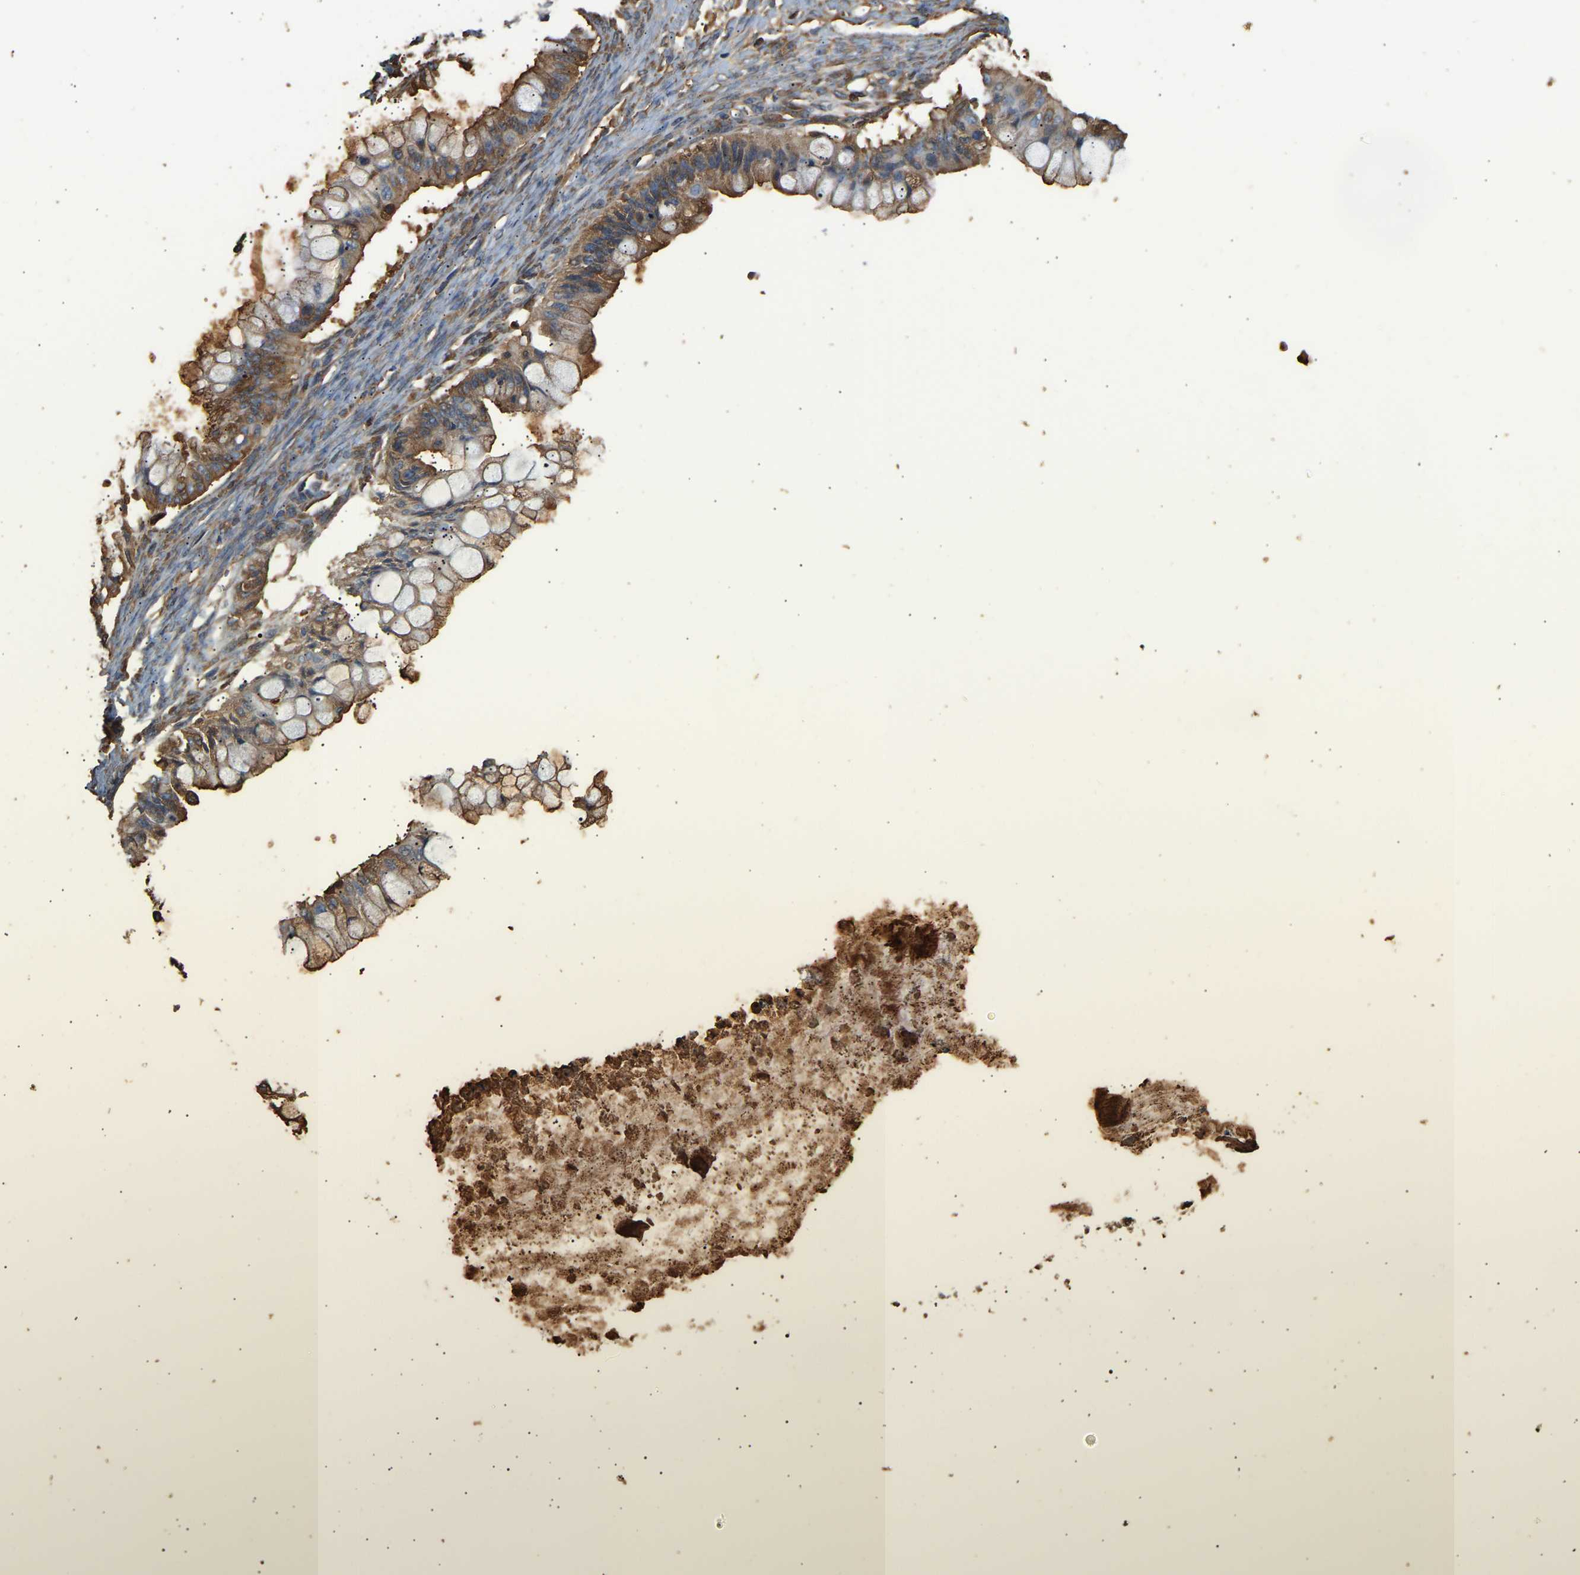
{"staining": {"intensity": "moderate", "quantity": "25%-75%", "location": "cytoplasmic/membranous"}, "tissue": "ovarian cancer", "cell_type": "Tumor cells", "image_type": "cancer", "snomed": [{"axis": "morphology", "description": "Cystadenocarcinoma, mucinous, NOS"}, {"axis": "topography", "description": "Ovary"}], "caption": "A photomicrograph showing moderate cytoplasmic/membranous expression in about 25%-75% of tumor cells in mucinous cystadenocarcinoma (ovarian), as visualized by brown immunohistochemical staining.", "gene": "TMEM268", "patient": {"sex": "female", "age": 57}}